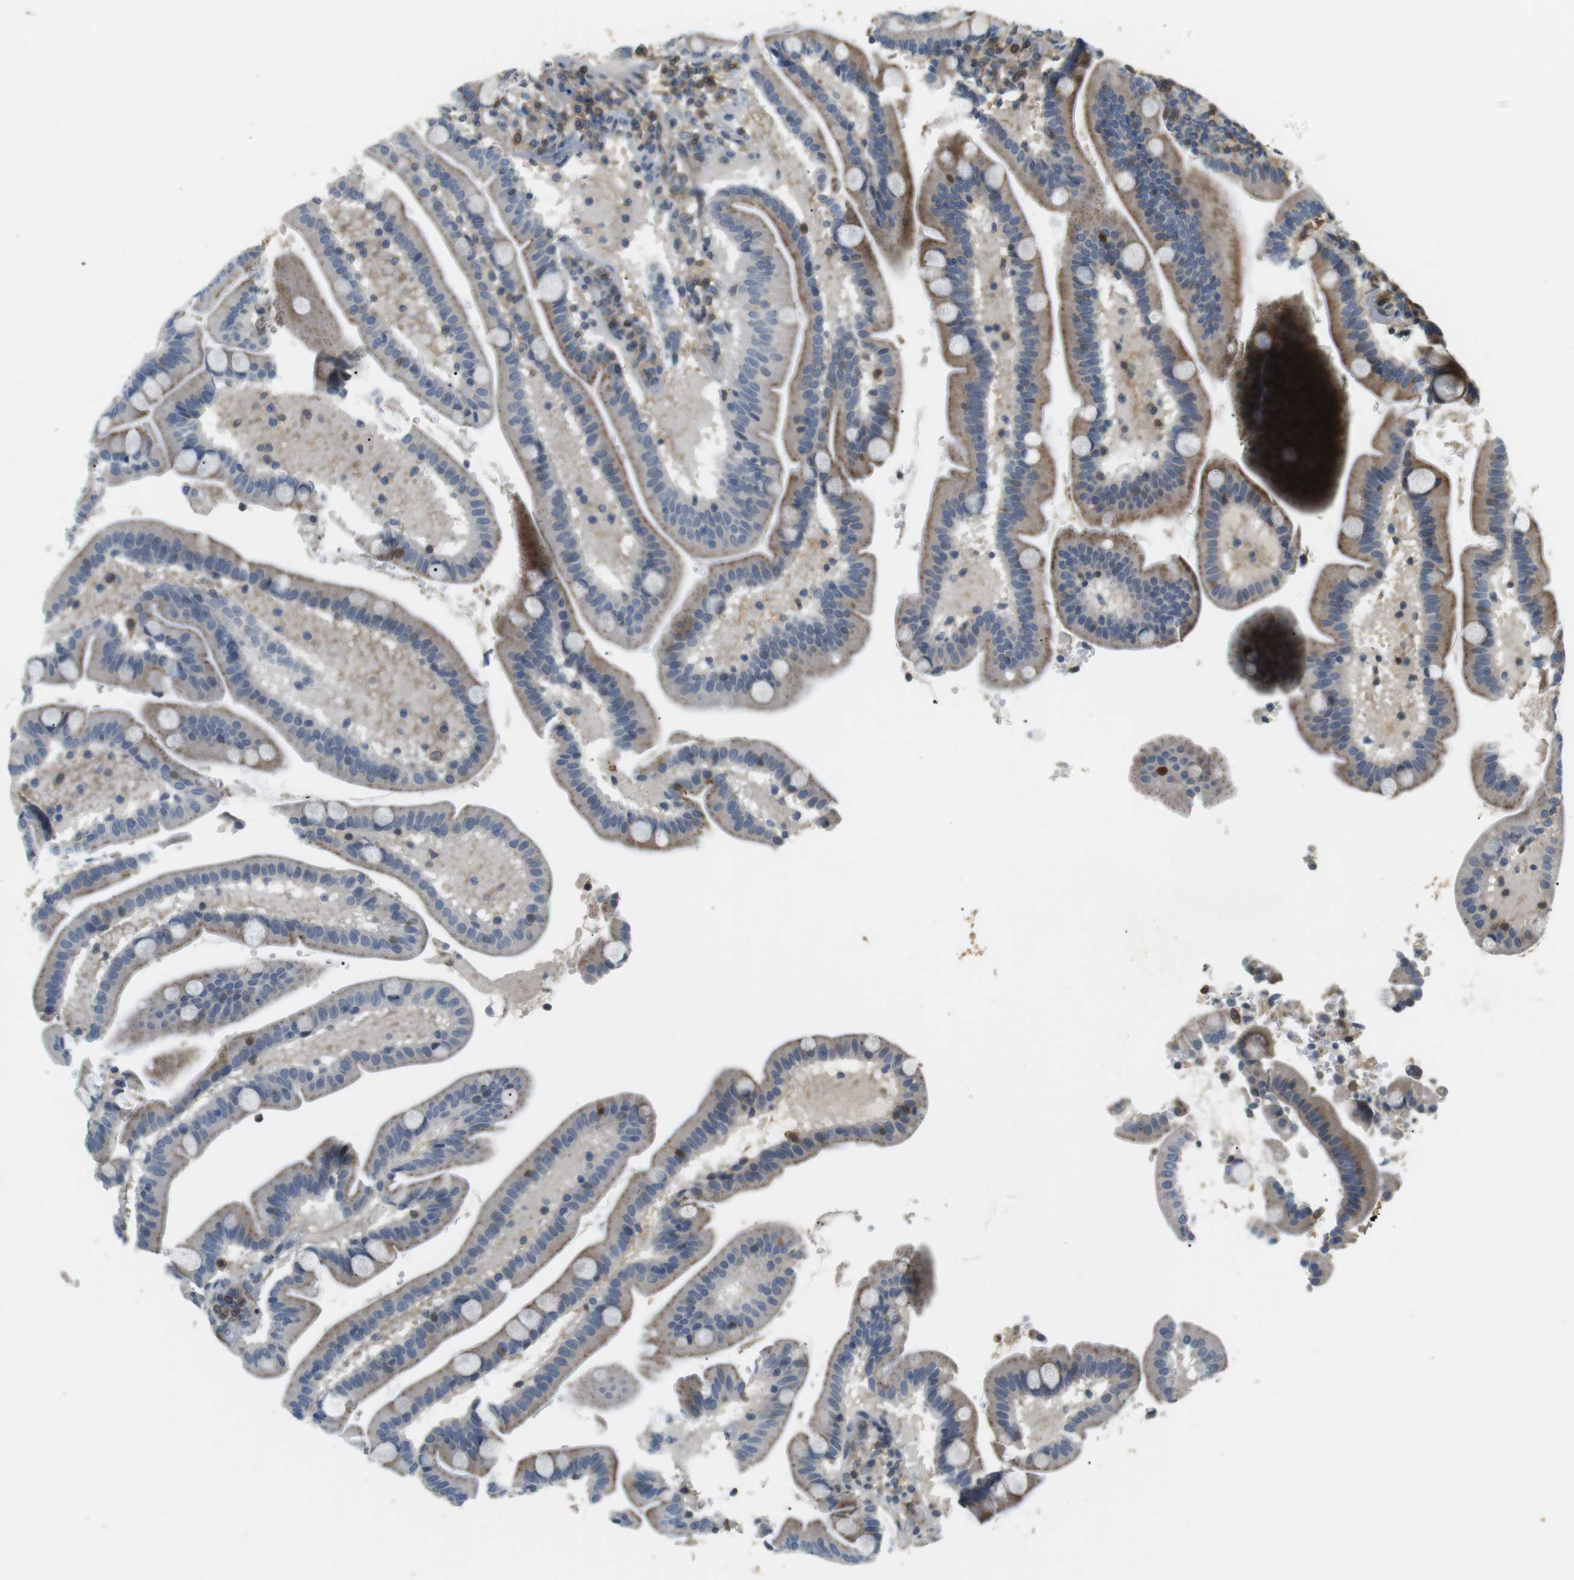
{"staining": {"intensity": "moderate", "quantity": "<25%", "location": "cytoplasmic/membranous"}, "tissue": "duodenum", "cell_type": "Glandular cells", "image_type": "normal", "snomed": [{"axis": "morphology", "description": "Normal tissue, NOS"}, {"axis": "topography", "description": "Duodenum"}], "caption": "IHC histopathology image of unremarkable duodenum stained for a protein (brown), which displays low levels of moderate cytoplasmic/membranous positivity in approximately <25% of glandular cells.", "gene": "P2RY1", "patient": {"sex": "male", "age": 54}}